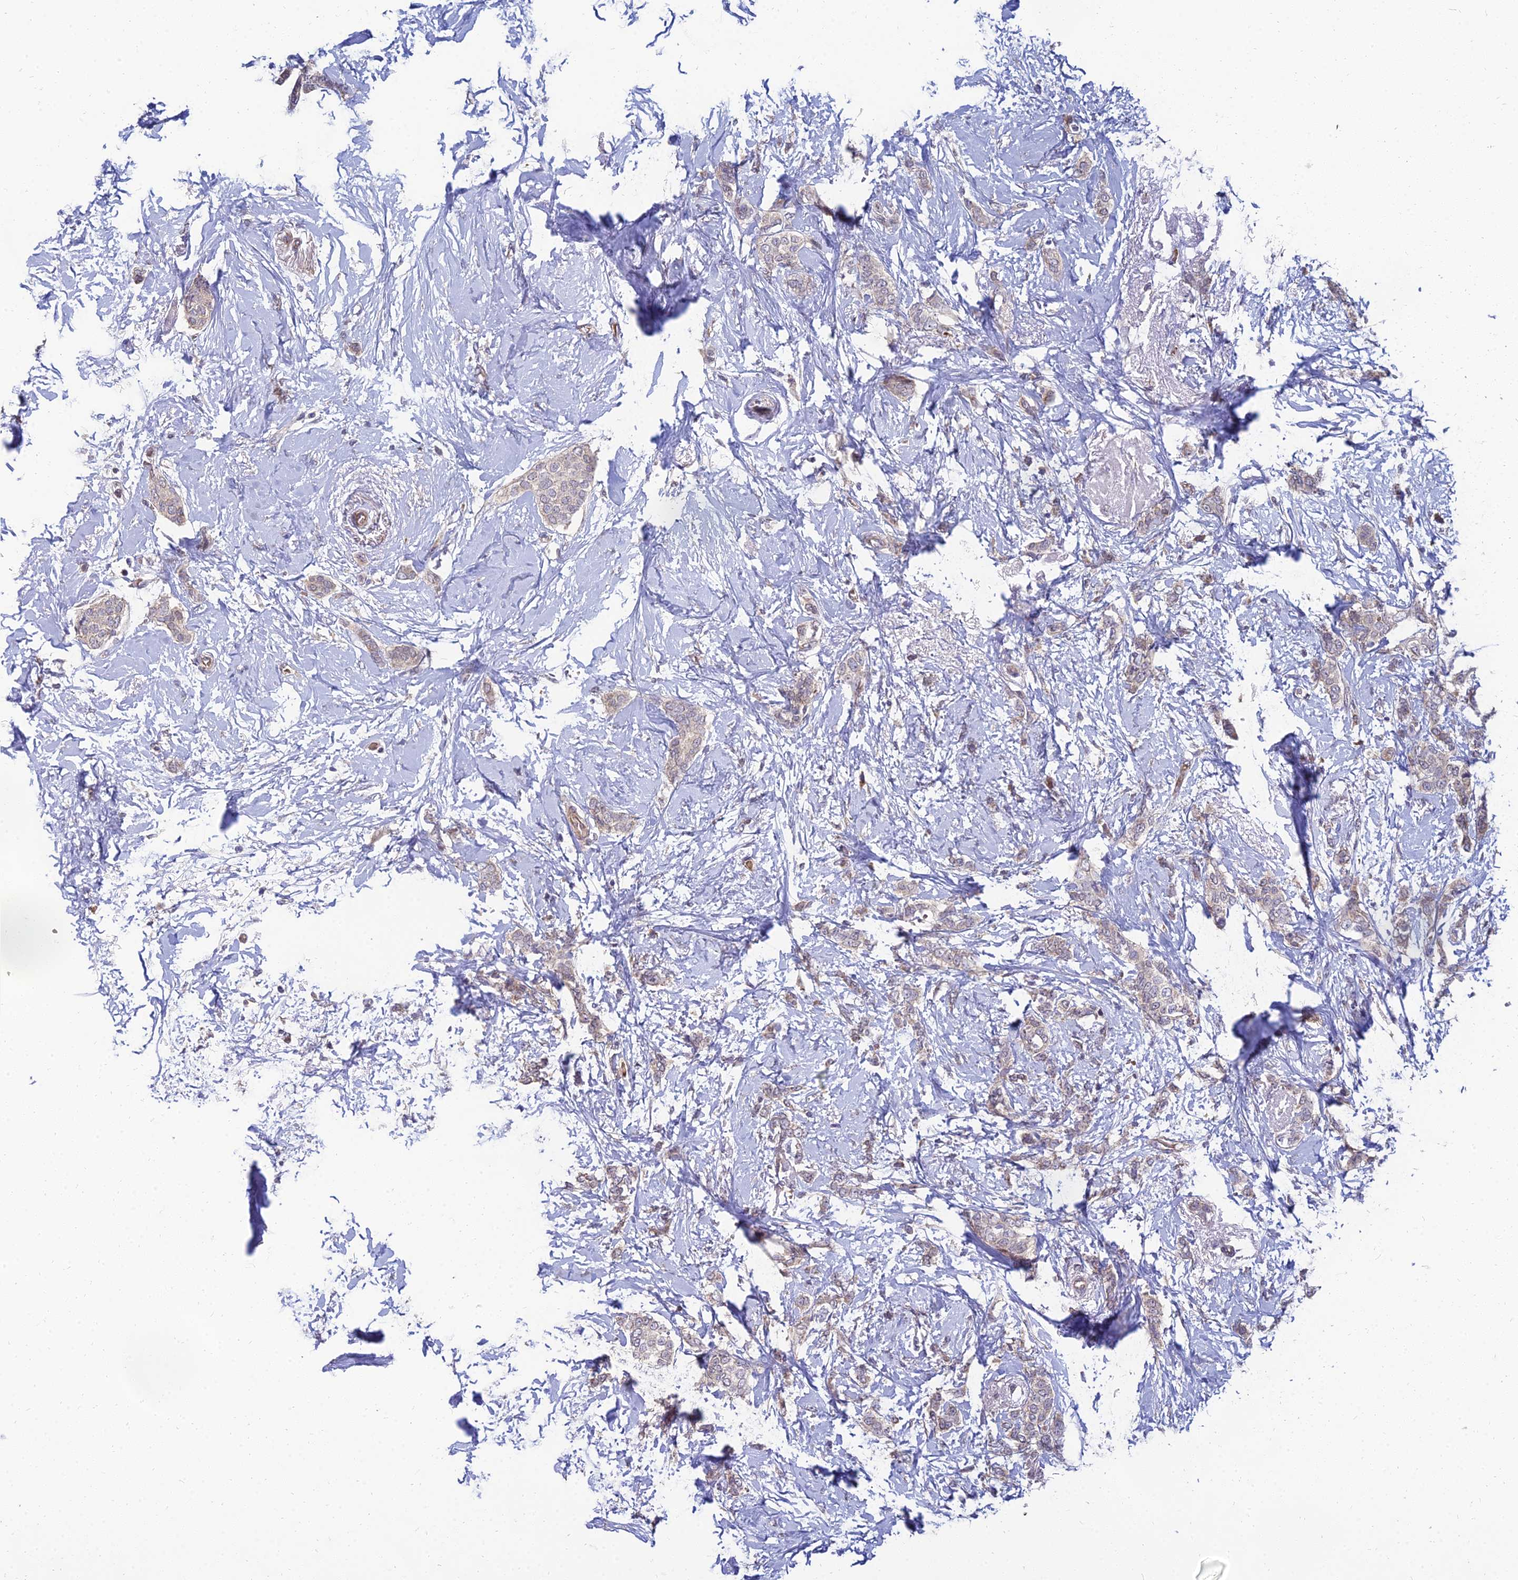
{"staining": {"intensity": "weak", "quantity": "25%-75%", "location": "cytoplasmic/membranous"}, "tissue": "breast cancer", "cell_type": "Tumor cells", "image_type": "cancer", "snomed": [{"axis": "morphology", "description": "Duct carcinoma"}, {"axis": "topography", "description": "Breast"}], "caption": "An IHC photomicrograph of tumor tissue is shown. Protein staining in brown shows weak cytoplasmic/membranous positivity in intraductal carcinoma (breast) within tumor cells.", "gene": "NPY", "patient": {"sex": "female", "age": 72}}